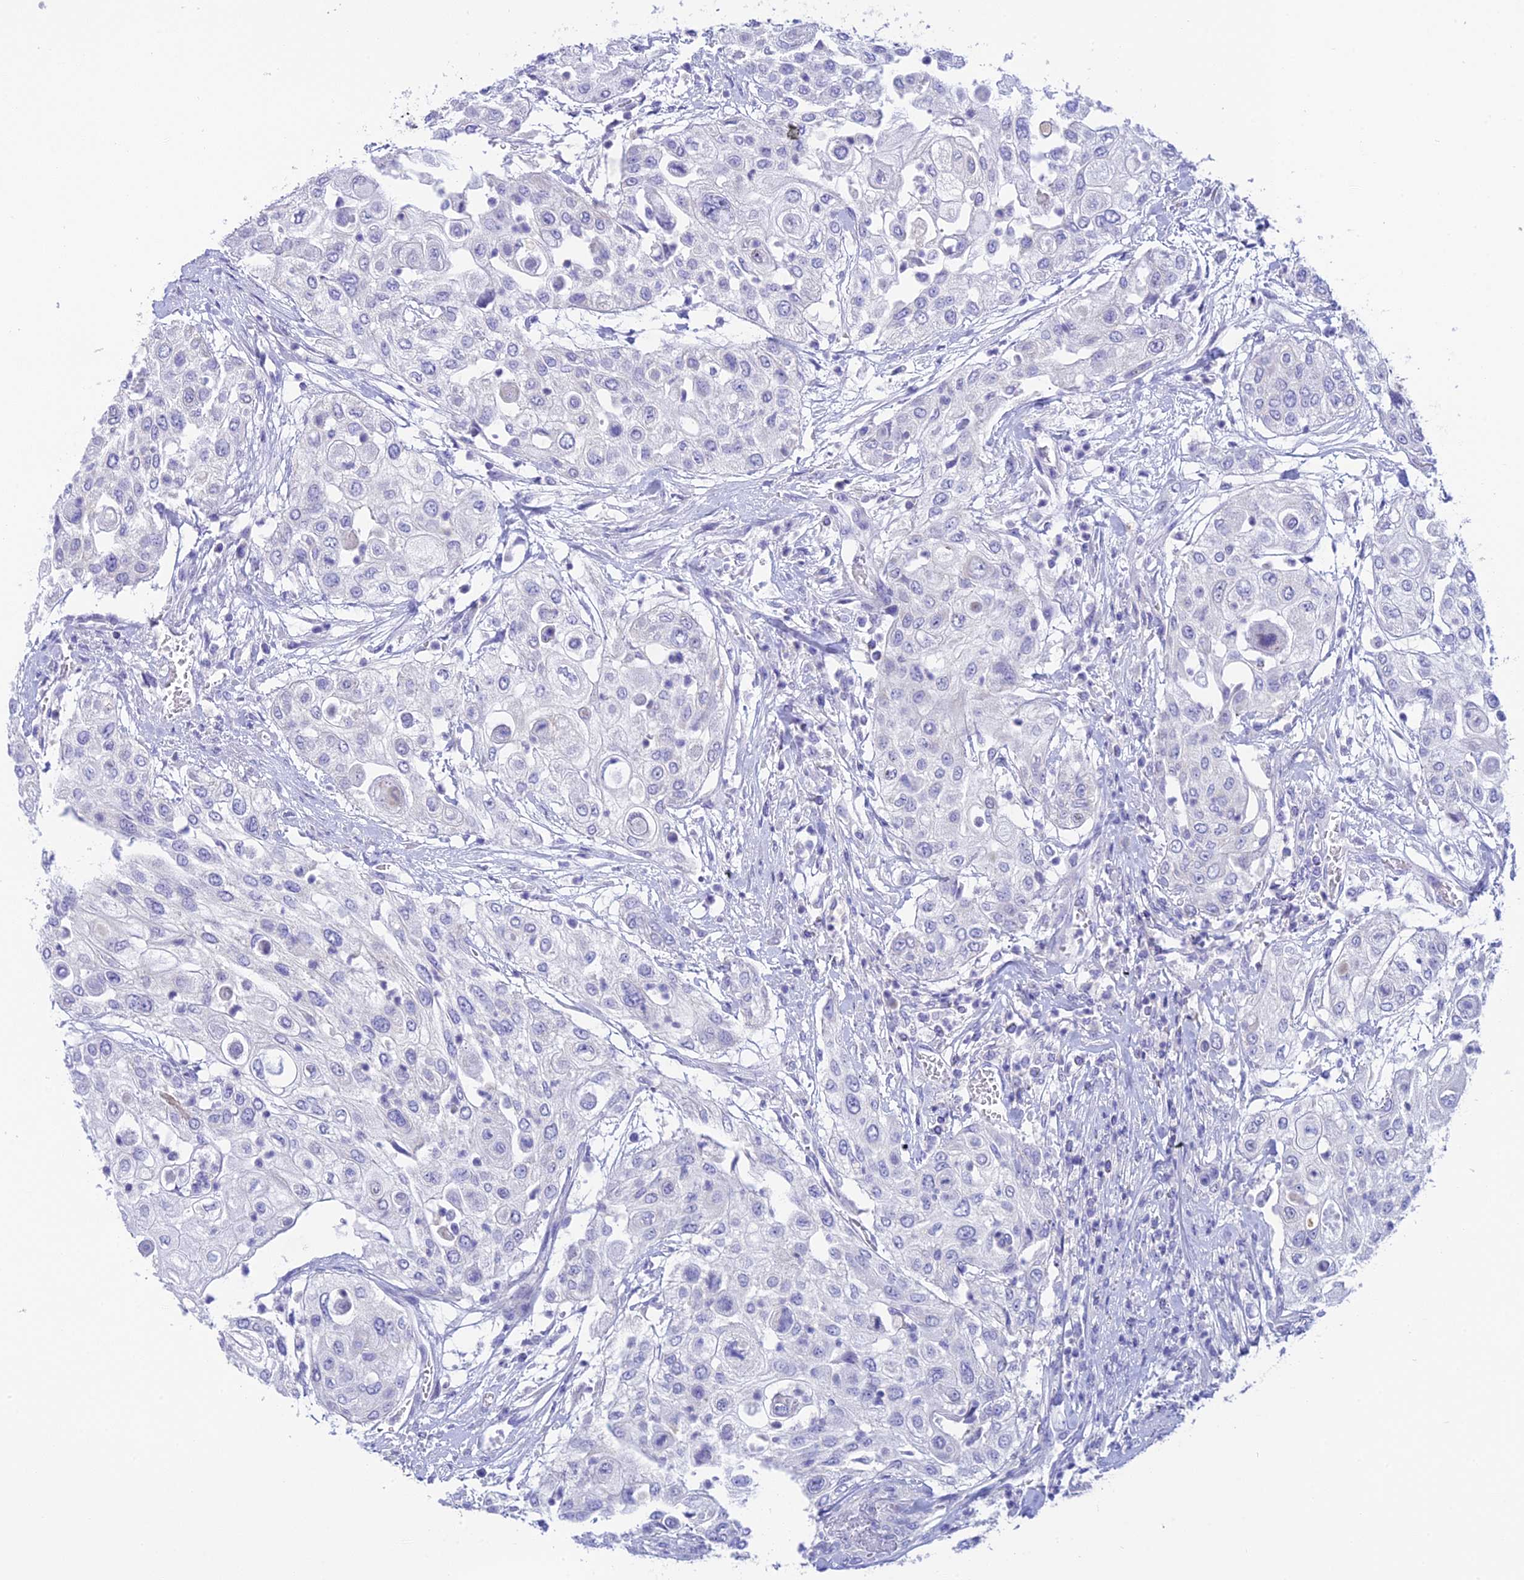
{"staining": {"intensity": "negative", "quantity": "none", "location": "none"}, "tissue": "urothelial cancer", "cell_type": "Tumor cells", "image_type": "cancer", "snomed": [{"axis": "morphology", "description": "Urothelial carcinoma, High grade"}, {"axis": "topography", "description": "Urinary bladder"}], "caption": "IHC photomicrograph of urothelial cancer stained for a protein (brown), which reveals no positivity in tumor cells.", "gene": "C12orf29", "patient": {"sex": "female", "age": 79}}